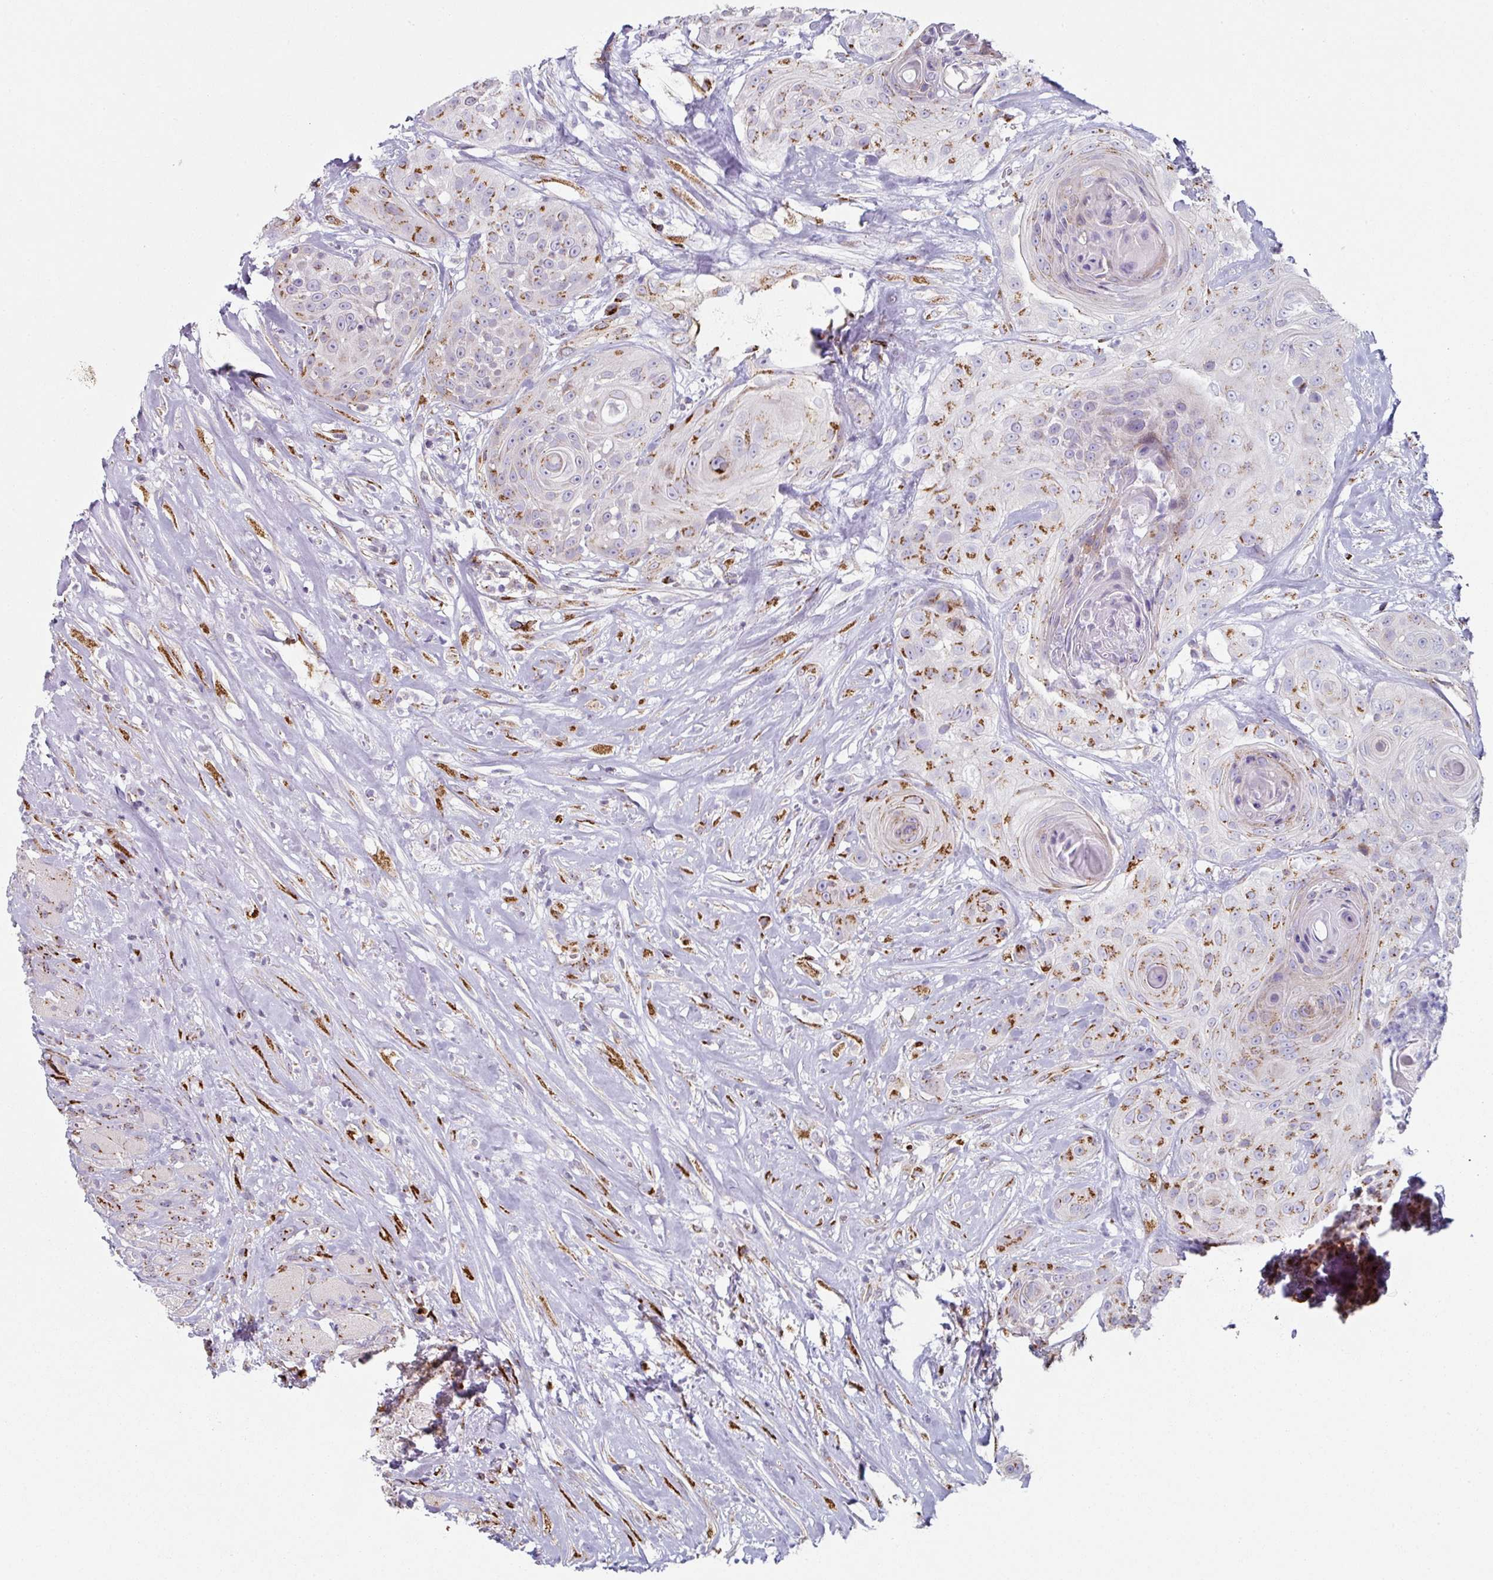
{"staining": {"intensity": "strong", "quantity": "25%-75%", "location": "cytoplasmic/membranous"}, "tissue": "head and neck cancer", "cell_type": "Tumor cells", "image_type": "cancer", "snomed": [{"axis": "morphology", "description": "Squamous cell carcinoma, NOS"}, {"axis": "topography", "description": "Head-Neck"}], "caption": "This image exhibits immunohistochemistry (IHC) staining of head and neck cancer (squamous cell carcinoma), with high strong cytoplasmic/membranous positivity in approximately 25%-75% of tumor cells.", "gene": "CCDC85B", "patient": {"sex": "male", "age": 83}}